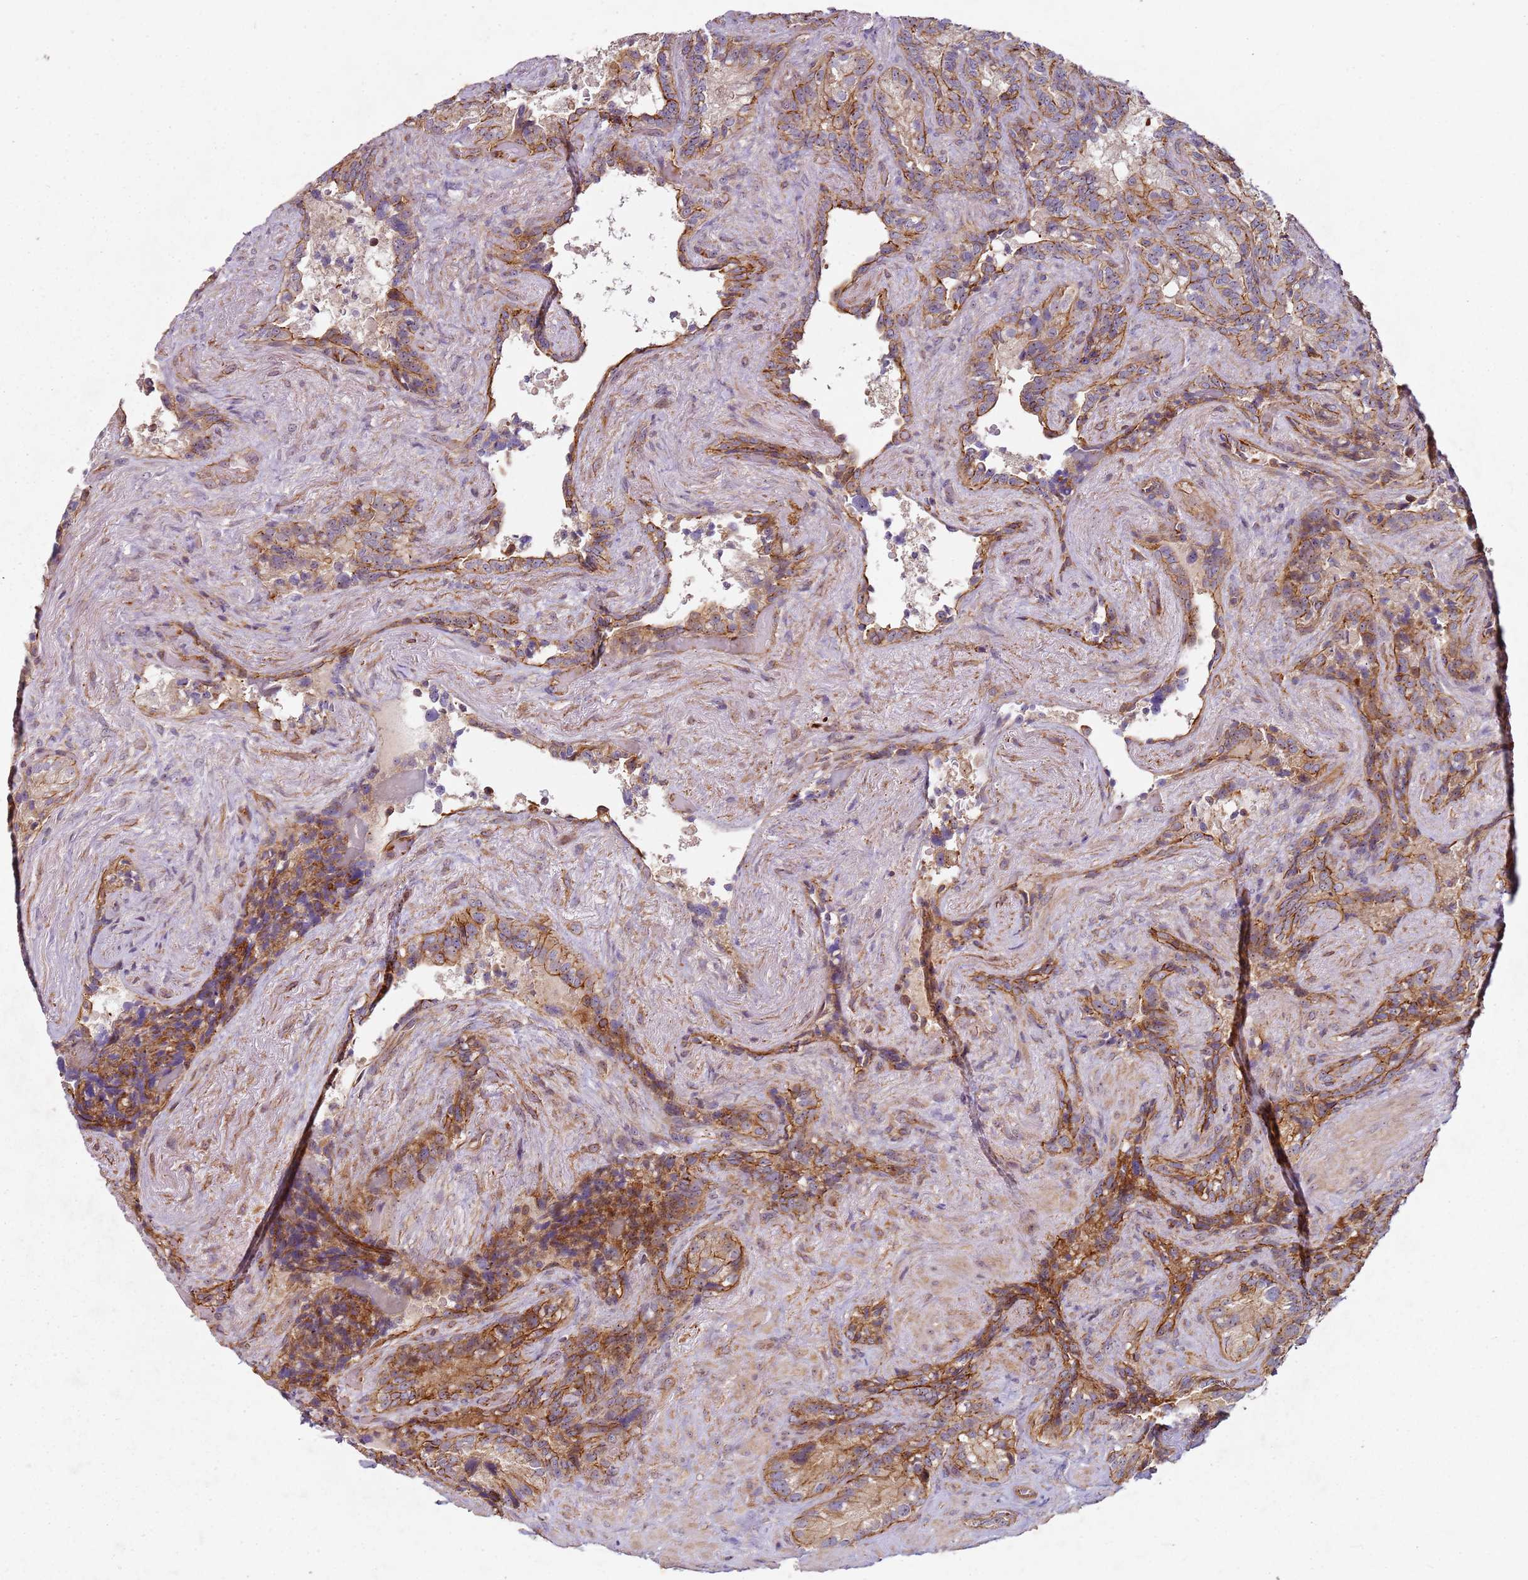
{"staining": {"intensity": "moderate", "quantity": "25%-75%", "location": "cytoplasmic/membranous"}, "tissue": "seminal vesicle", "cell_type": "Glandular cells", "image_type": "normal", "snomed": [{"axis": "morphology", "description": "Normal tissue, NOS"}, {"axis": "topography", "description": "Seminal veicle"}], "caption": "Protein staining demonstrates moderate cytoplasmic/membranous staining in approximately 25%-75% of glandular cells in unremarkable seminal vesicle.", "gene": "C2CD4B", "patient": {"sex": "male", "age": 62}}